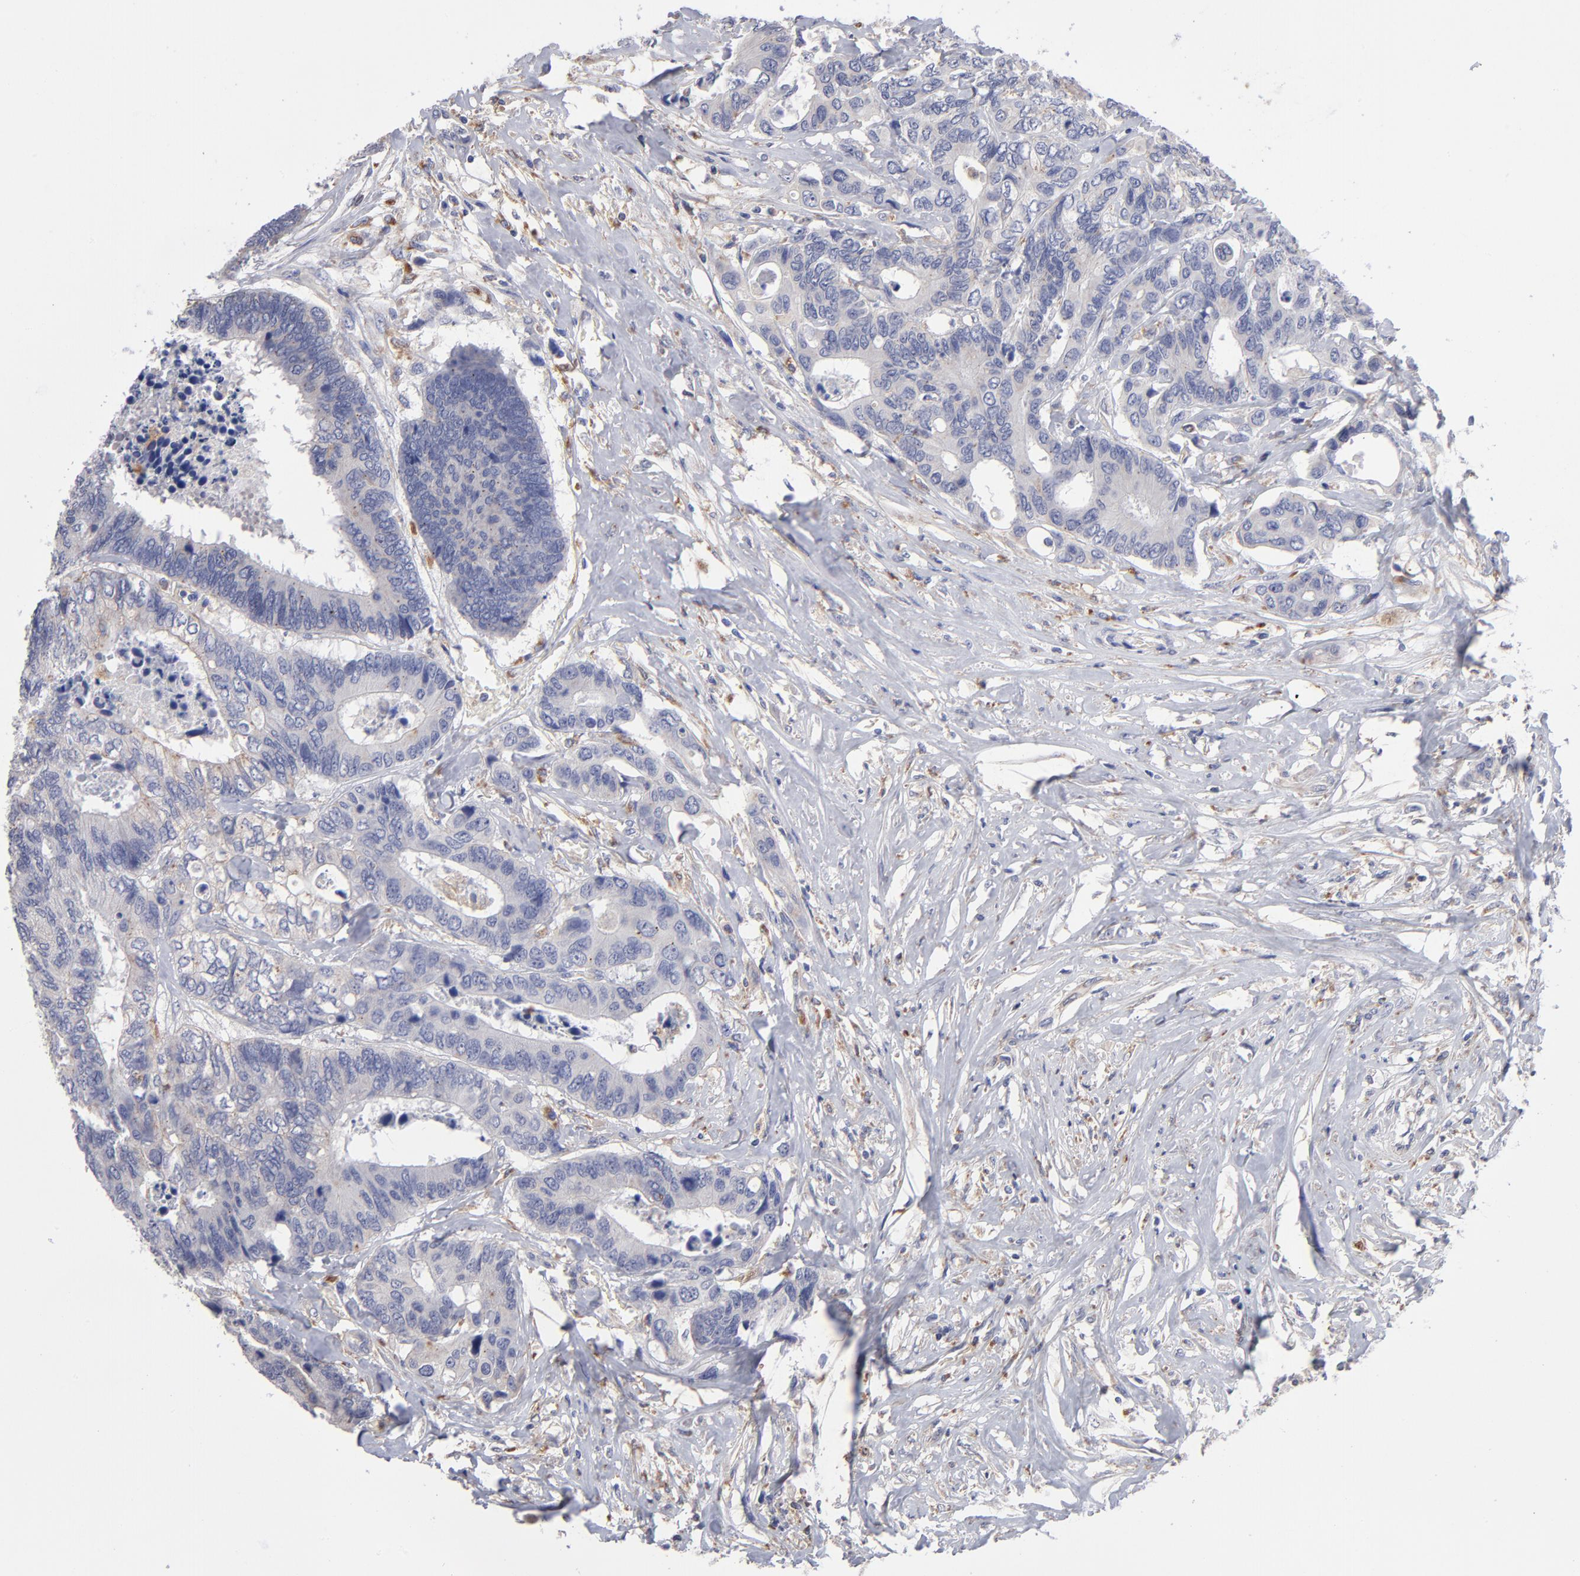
{"staining": {"intensity": "negative", "quantity": "none", "location": "none"}, "tissue": "colorectal cancer", "cell_type": "Tumor cells", "image_type": "cancer", "snomed": [{"axis": "morphology", "description": "Adenocarcinoma, NOS"}, {"axis": "topography", "description": "Rectum"}], "caption": "Colorectal adenocarcinoma stained for a protein using immunohistochemistry (IHC) displays no staining tumor cells.", "gene": "RRAGB", "patient": {"sex": "male", "age": 55}}